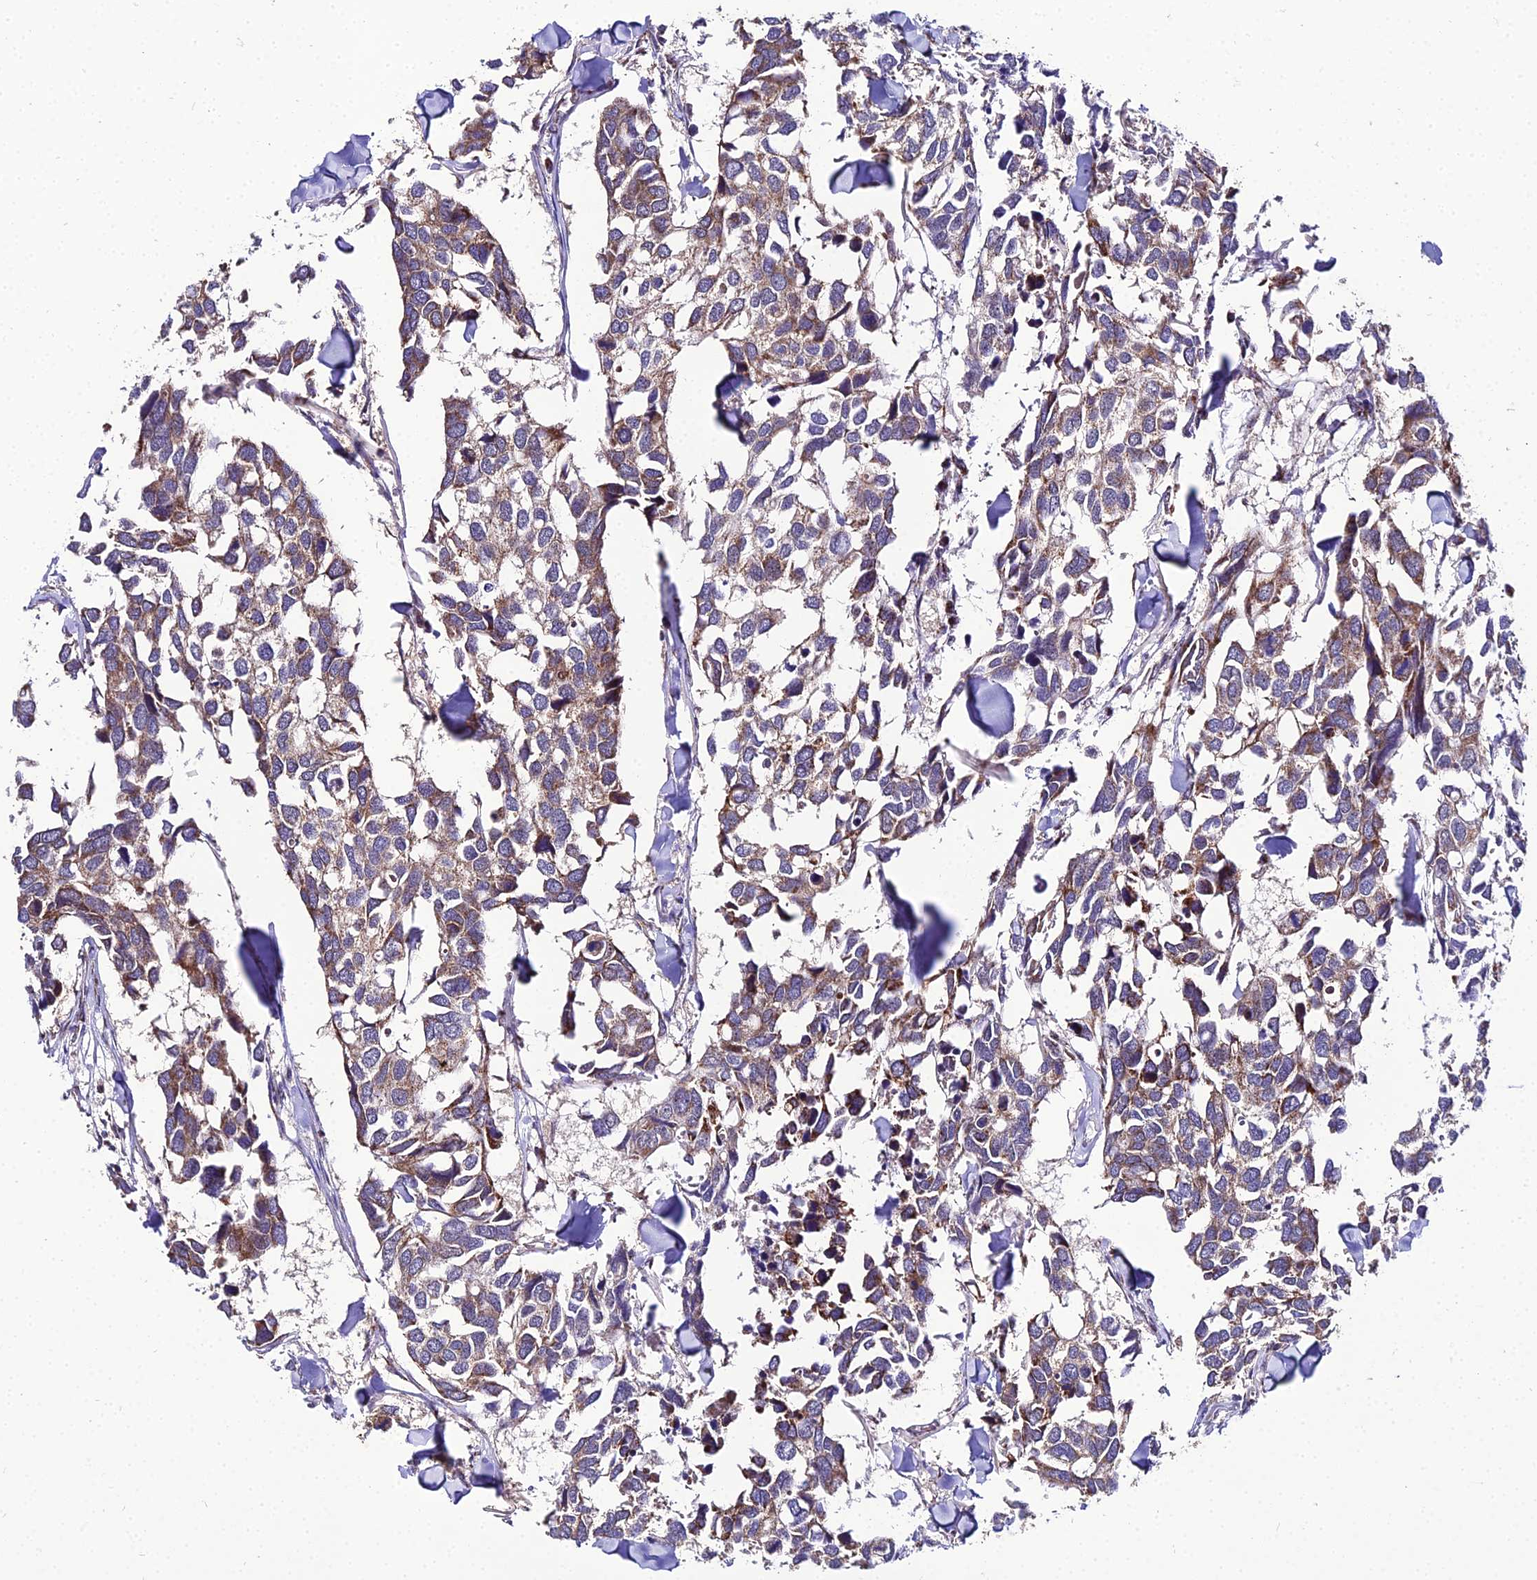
{"staining": {"intensity": "moderate", "quantity": ">75%", "location": "cytoplasmic/membranous"}, "tissue": "breast cancer", "cell_type": "Tumor cells", "image_type": "cancer", "snomed": [{"axis": "morphology", "description": "Duct carcinoma"}, {"axis": "topography", "description": "Breast"}], "caption": "A brown stain labels moderate cytoplasmic/membranous staining of a protein in human intraductal carcinoma (breast) tumor cells.", "gene": "PSMD2", "patient": {"sex": "female", "age": 83}}